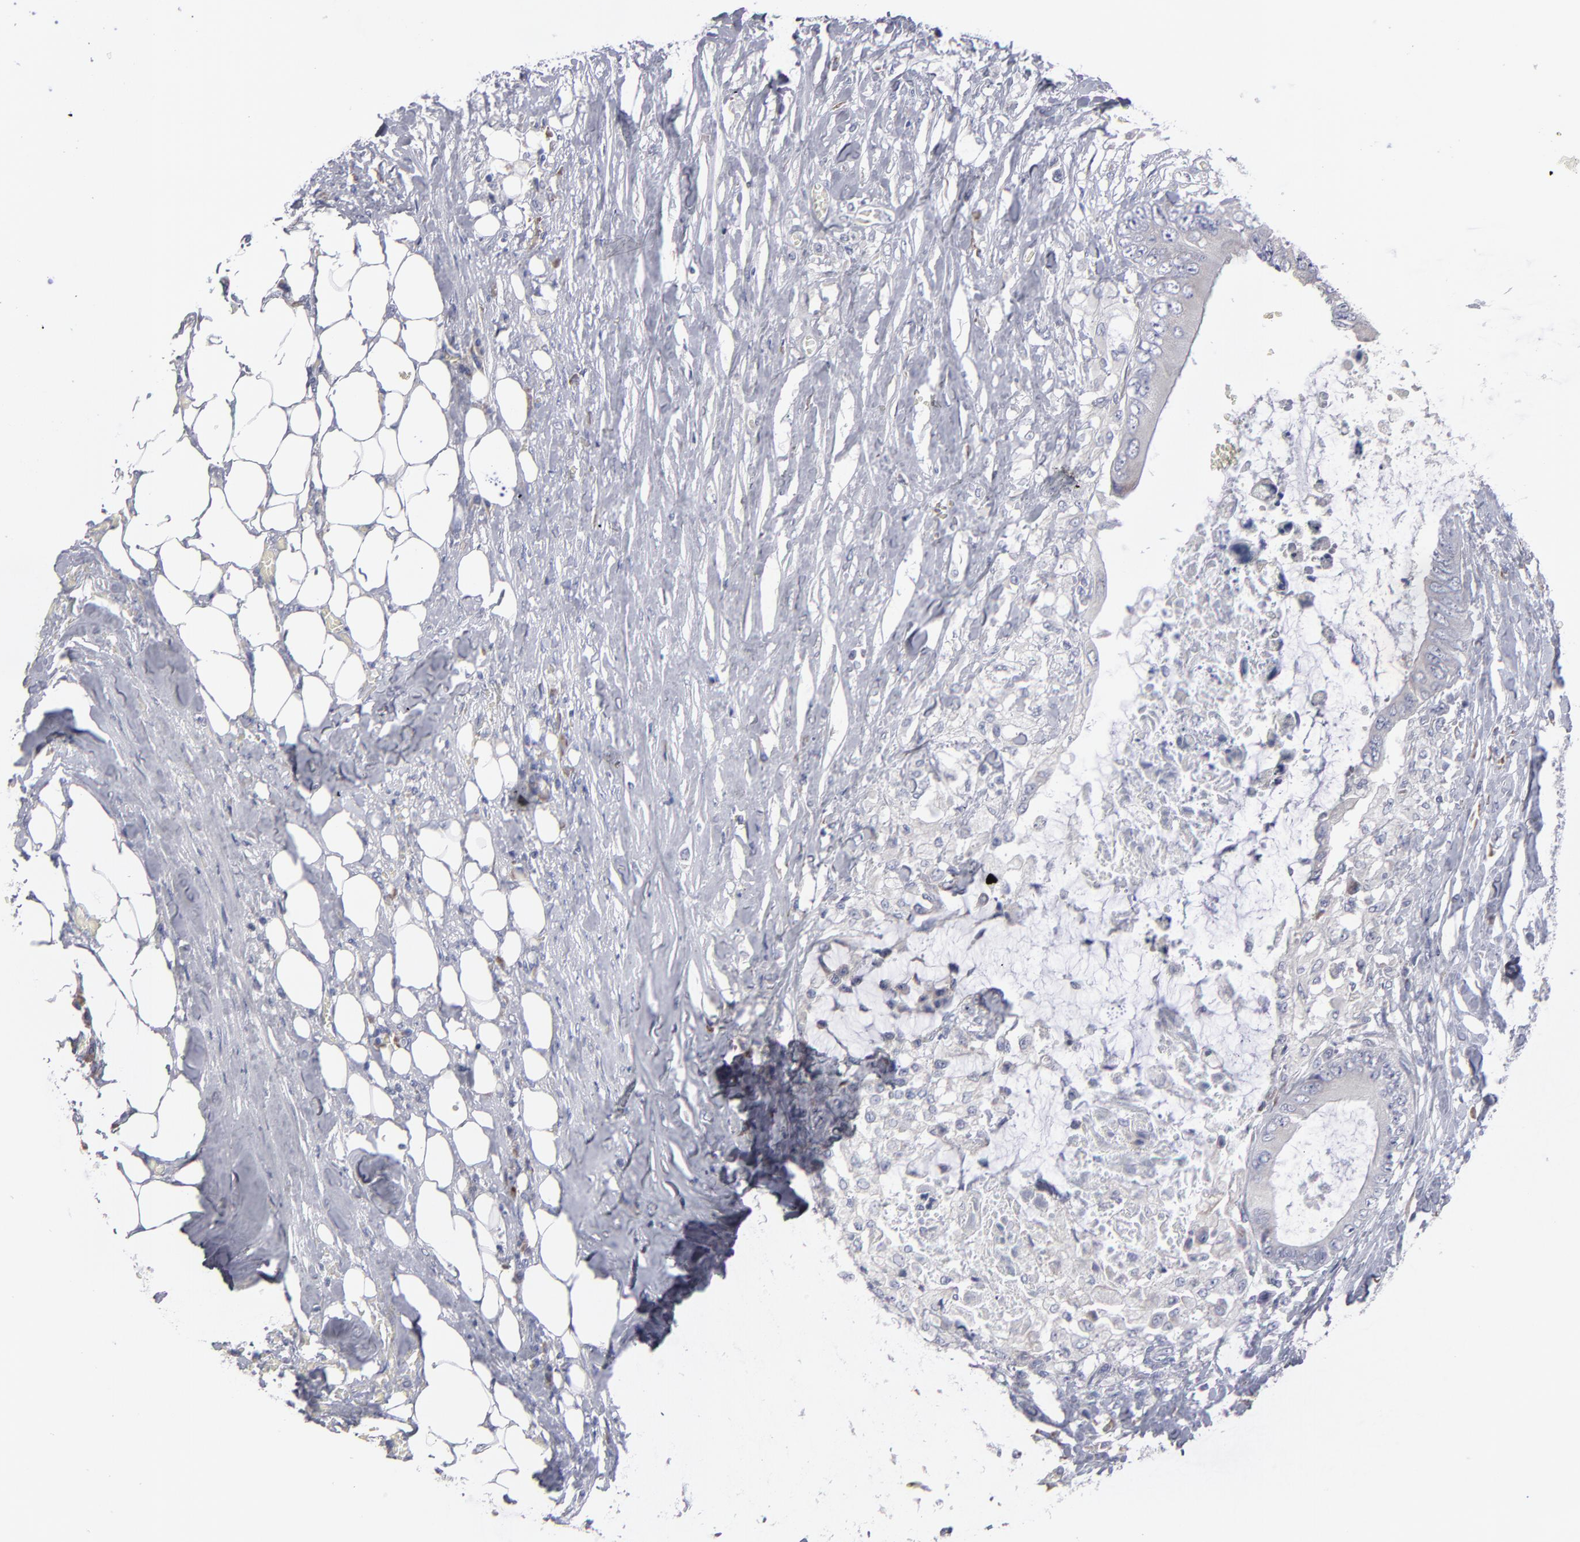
{"staining": {"intensity": "weak", "quantity": ">75%", "location": "cytoplasmic/membranous"}, "tissue": "colorectal cancer", "cell_type": "Tumor cells", "image_type": "cancer", "snomed": [{"axis": "morphology", "description": "Normal tissue, NOS"}, {"axis": "morphology", "description": "Adenocarcinoma, NOS"}, {"axis": "topography", "description": "Rectum"}, {"axis": "topography", "description": "Peripheral nerve tissue"}], "caption": "There is low levels of weak cytoplasmic/membranous positivity in tumor cells of colorectal cancer (adenocarcinoma), as demonstrated by immunohistochemical staining (brown color).", "gene": "CCDC80", "patient": {"sex": "female", "age": 77}}